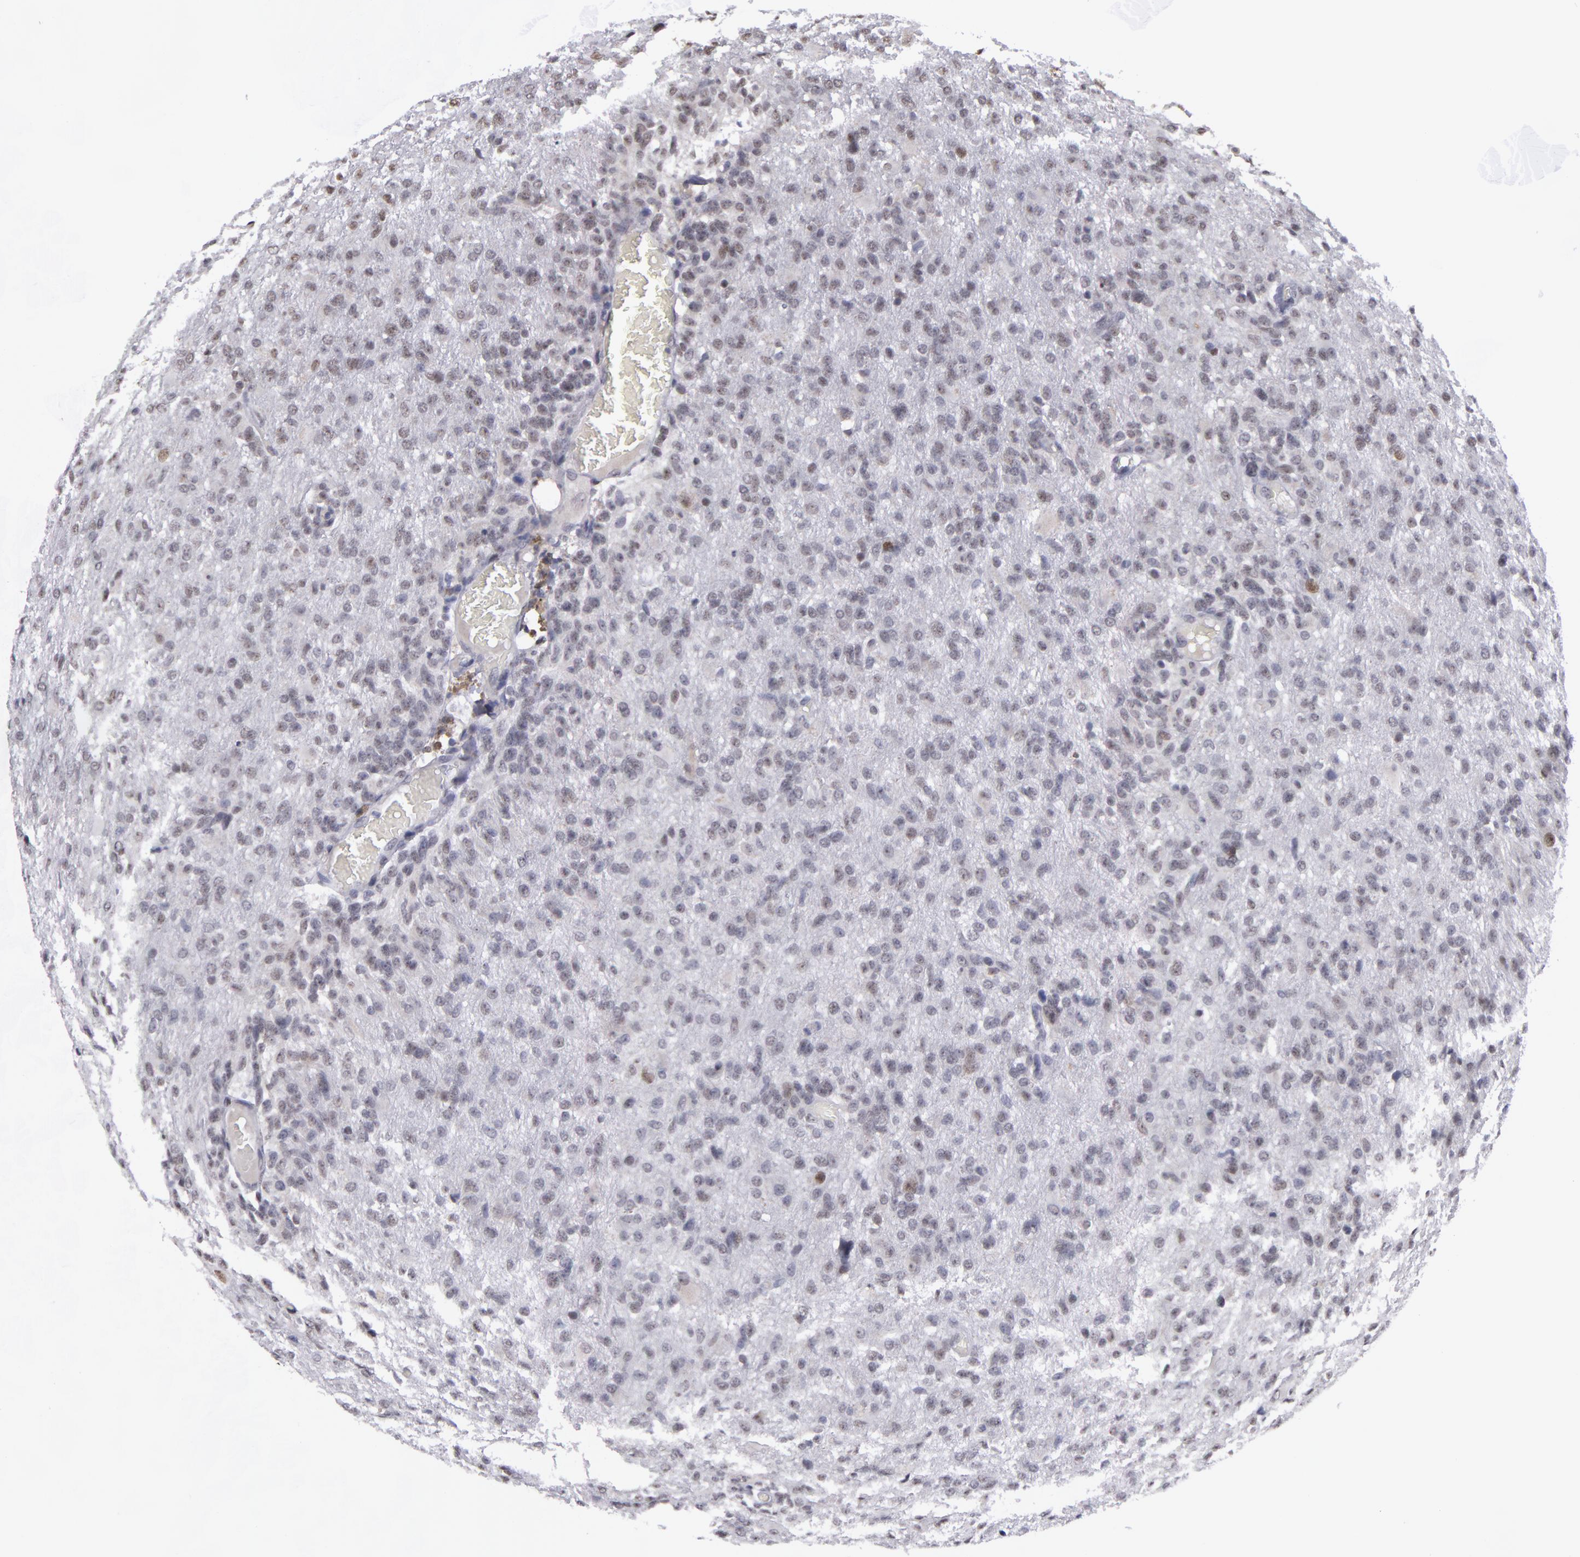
{"staining": {"intensity": "weak", "quantity": "<25%", "location": "nuclear"}, "tissue": "glioma", "cell_type": "Tumor cells", "image_type": "cancer", "snomed": [{"axis": "morphology", "description": "Glioma, malignant, High grade"}, {"axis": "topography", "description": "Brain"}], "caption": "The histopathology image exhibits no significant positivity in tumor cells of malignant high-grade glioma. (DAB (3,3'-diaminobenzidine) IHC with hematoxylin counter stain).", "gene": "RRP7A", "patient": {"sex": "male", "age": 68}}